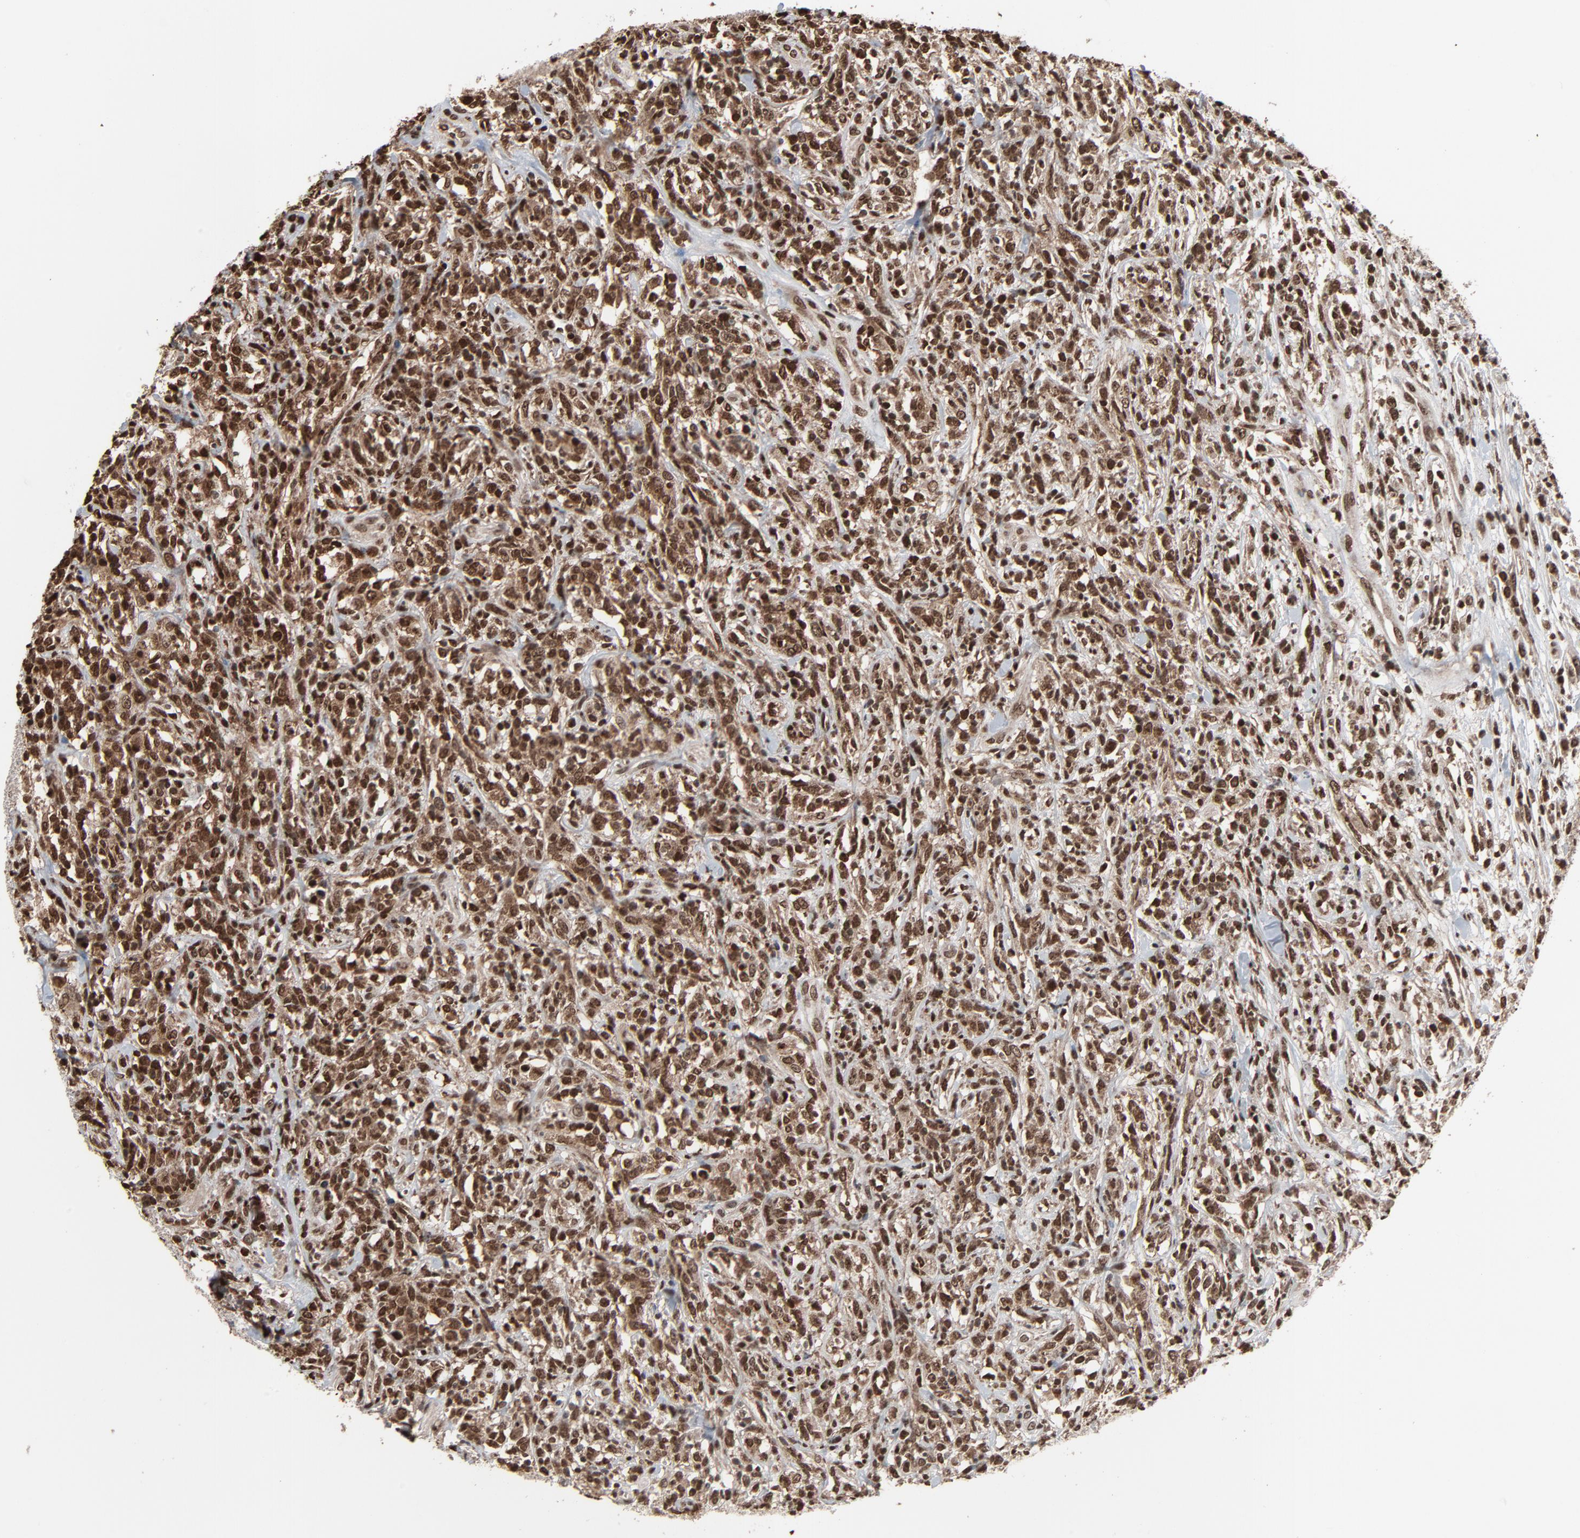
{"staining": {"intensity": "strong", "quantity": ">75%", "location": "nuclear"}, "tissue": "lymphoma", "cell_type": "Tumor cells", "image_type": "cancer", "snomed": [{"axis": "morphology", "description": "Malignant lymphoma, non-Hodgkin's type, High grade"}, {"axis": "topography", "description": "Lymph node"}], "caption": "Immunohistochemical staining of lymphoma exhibits high levels of strong nuclear protein expression in about >75% of tumor cells.", "gene": "RPS6KA3", "patient": {"sex": "female", "age": 73}}